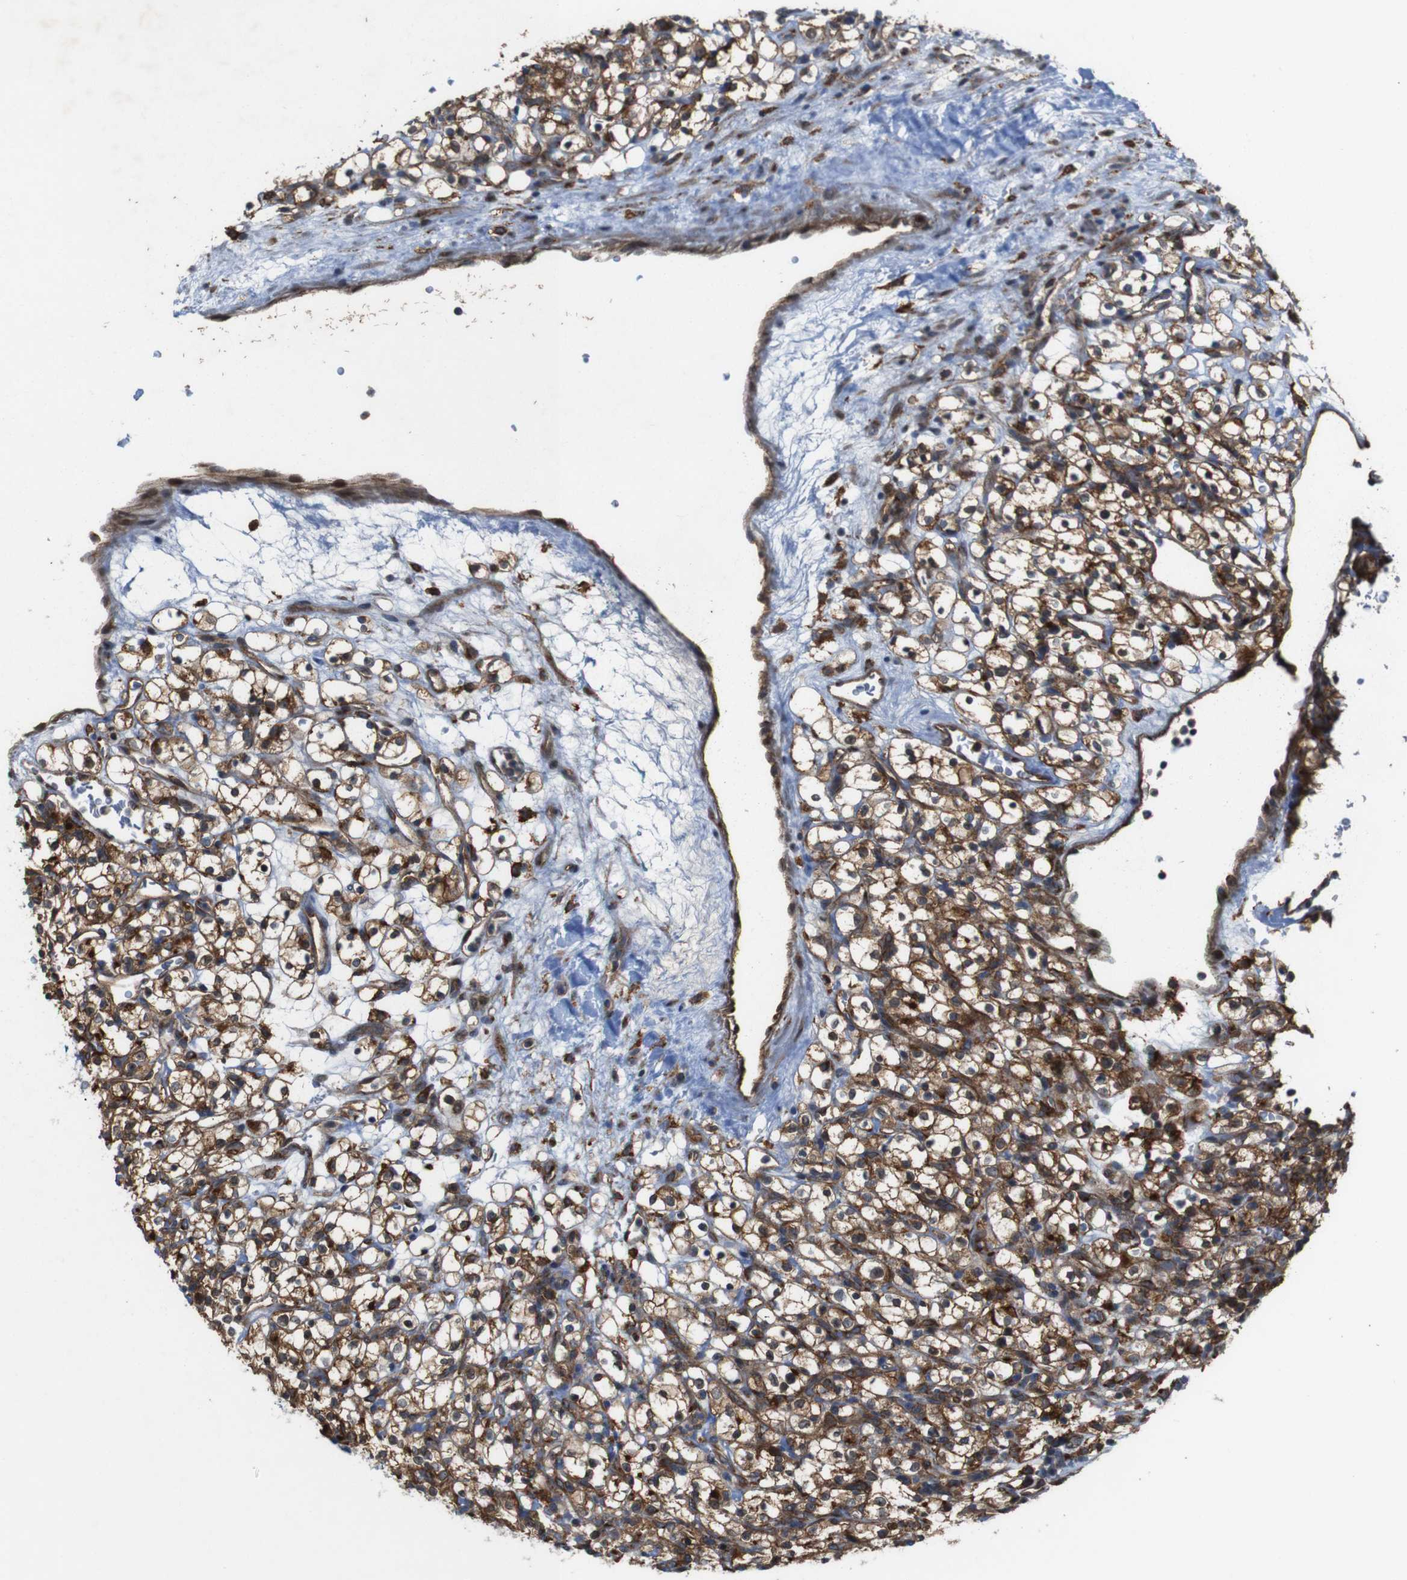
{"staining": {"intensity": "moderate", "quantity": ">75%", "location": "cytoplasmic/membranous,nuclear"}, "tissue": "renal cancer", "cell_type": "Tumor cells", "image_type": "cancer", "snomed": [{"axis": "morphology", "description": "Normal tissue, NOS"}, {"axis": "morphology", "description": "Adenocarcinoma, NOS"}, {"axis": "topography", "description": "Kidney"}], "caption": "A brown stain shows moderate cytoplasmic/membranous and nuclear staining of a protein in human renal cancer (adenocarcinoma) tumor cells.", "gene": "PTGER4", "patient": {"sex": "female", "age": 72}}